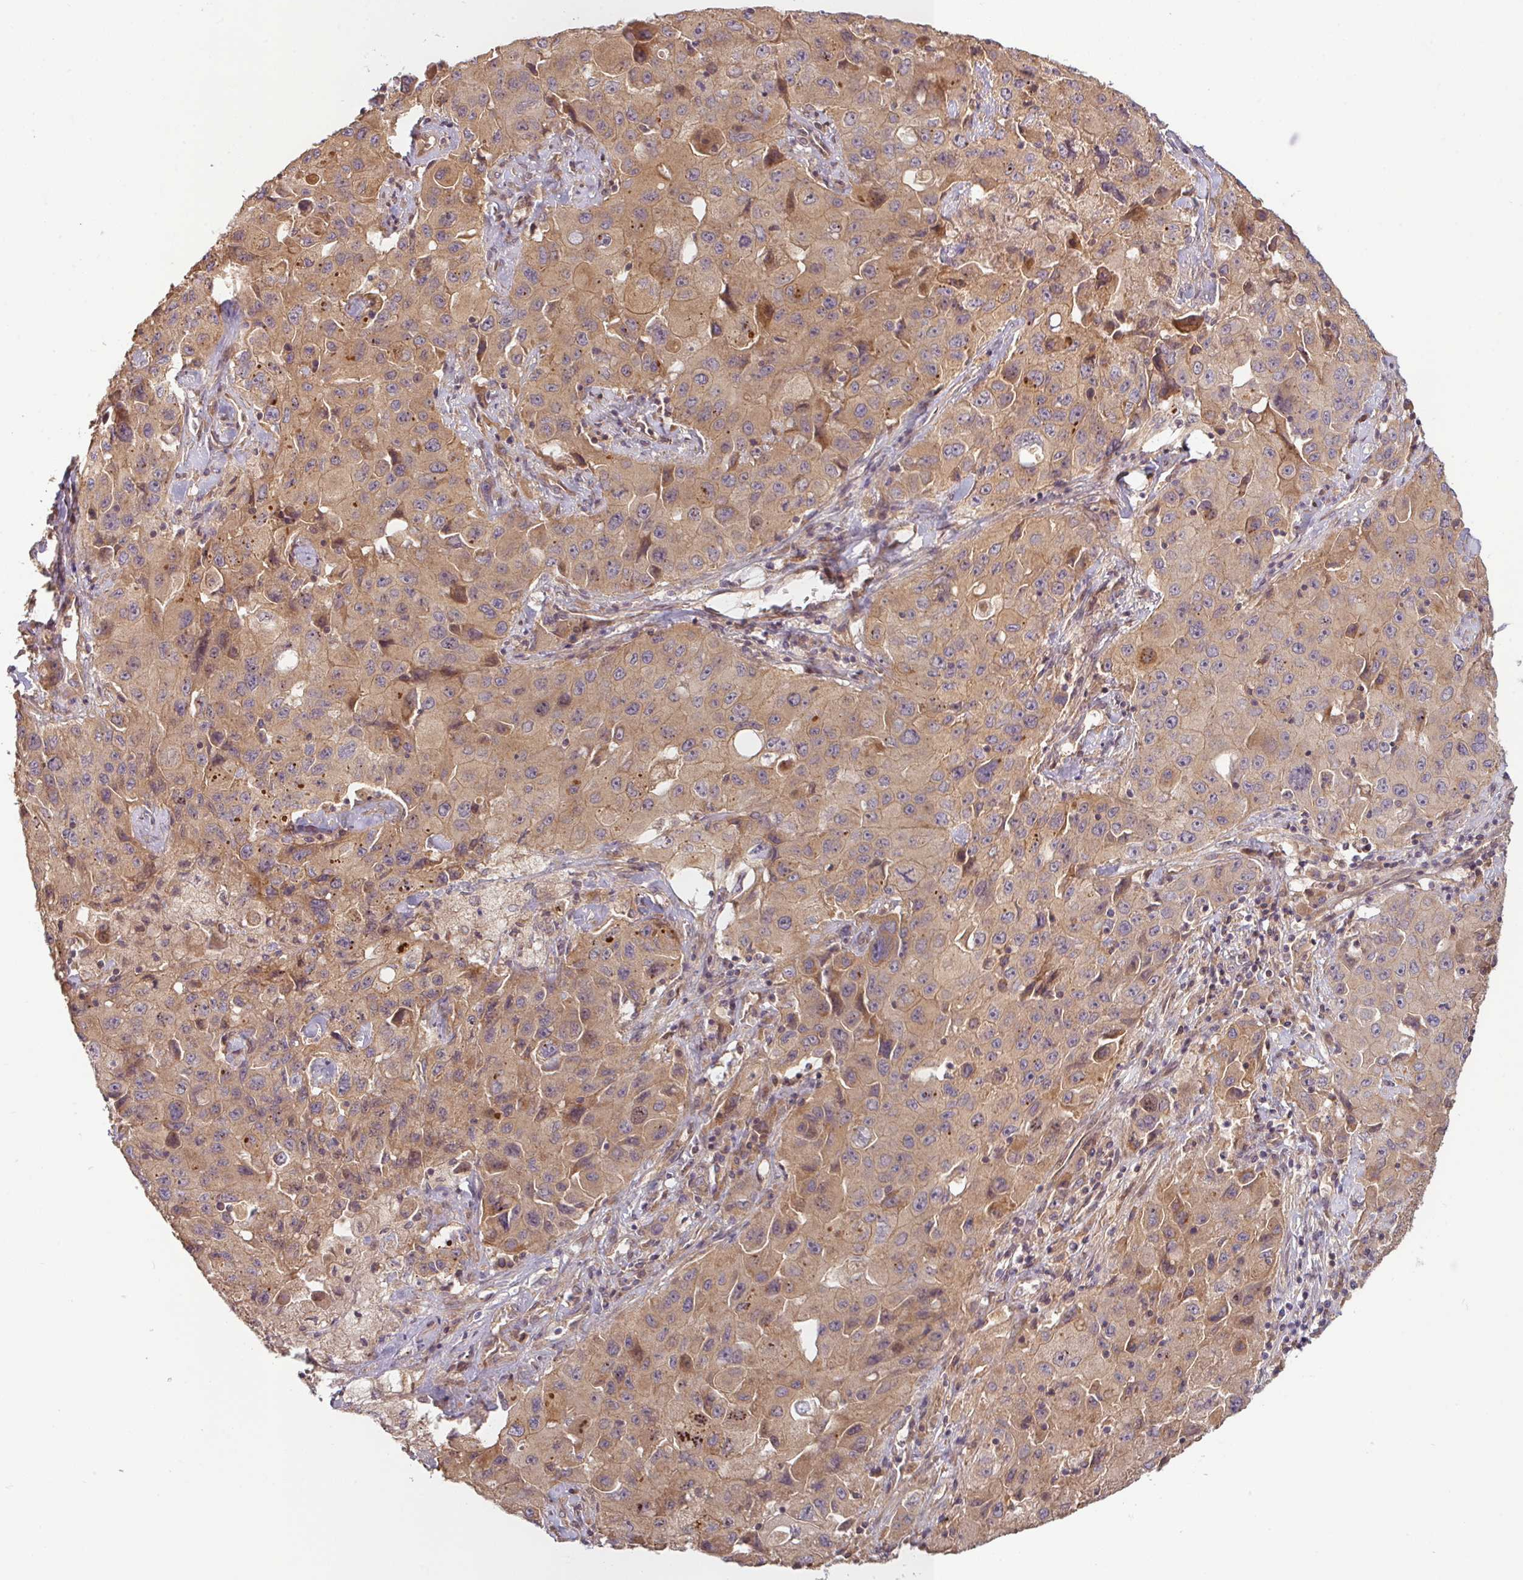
{"staining": {"intensity": "moderate", "quantity": "25%-75%", "location": "cytoplasmic/membranous"}, "tissue": "lung cancer", "cell_type": "Tumor cells", "image_type": "cancer", "snomed": [{"axis": "morphology", "description": "Squamous cell carcinoma, NOS"}, {"axis": "topography", "description": "Lung"}], "caption": "Moderate cytoplasmic/membranous staining for a protein is present in approximately 25%-75% of tumor cells of lung cancer (squamous cell carcinoma) using IHC.", "gene": "RNF31", "patient": {"sex": "male", "age": 63}}